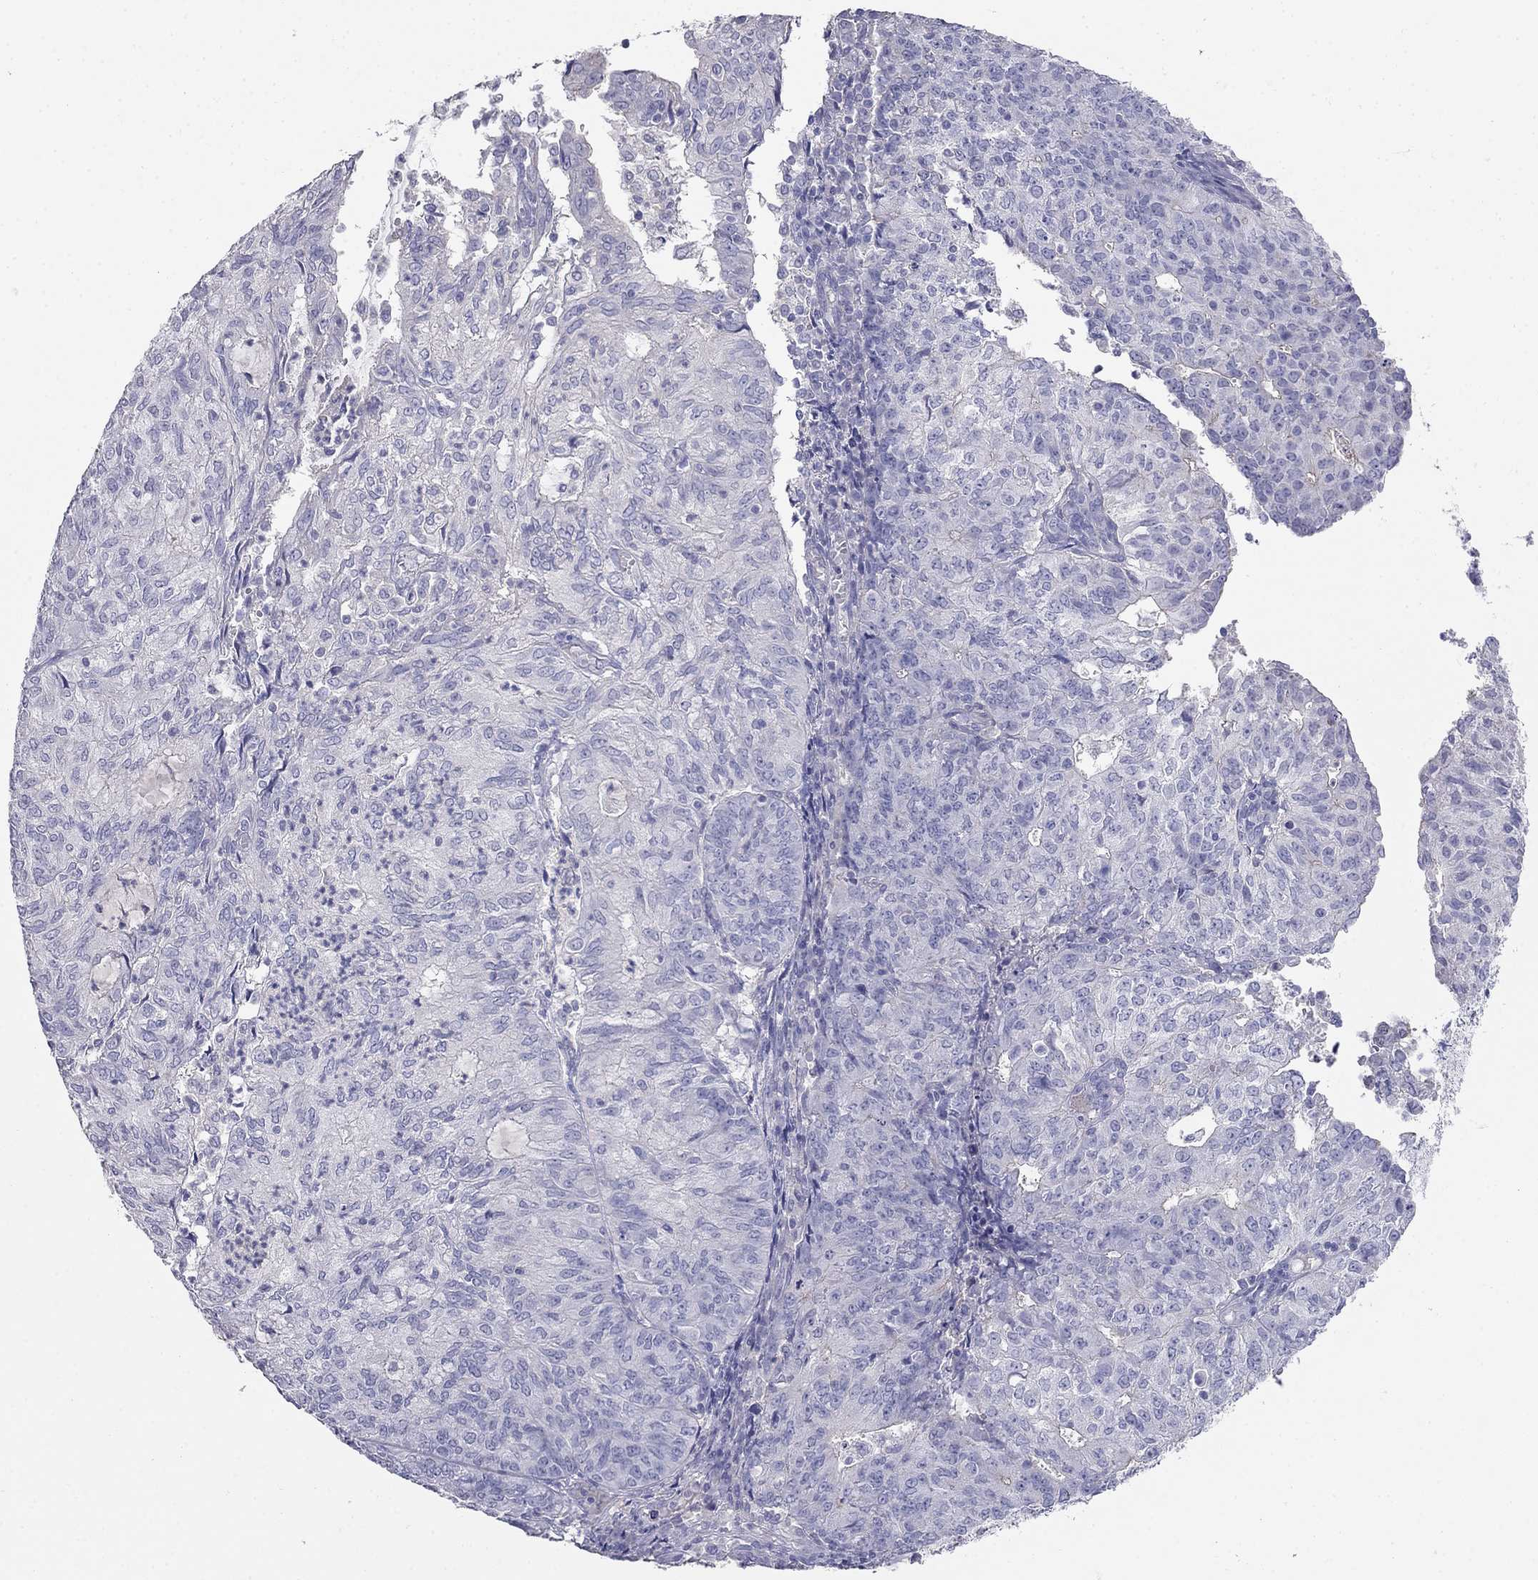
{"staining": {"intensity": "negative", "quantity": "none", "location": "none"}, "tissue": "endometrial cancer", "cell_type": "Tumor cells", "image_type": "cancer", "snomed": [{"axis": "morphology", "description": "Adenocarcinoma, NOS"}, {"axis": "topography", "description": "Endometrium"}], "caption": "Tumor cells are negative for brown protein staining in endometrial adenocarcinoma.", "gene": "LY6H", "patient": {"sex": "female", "age": 82}}